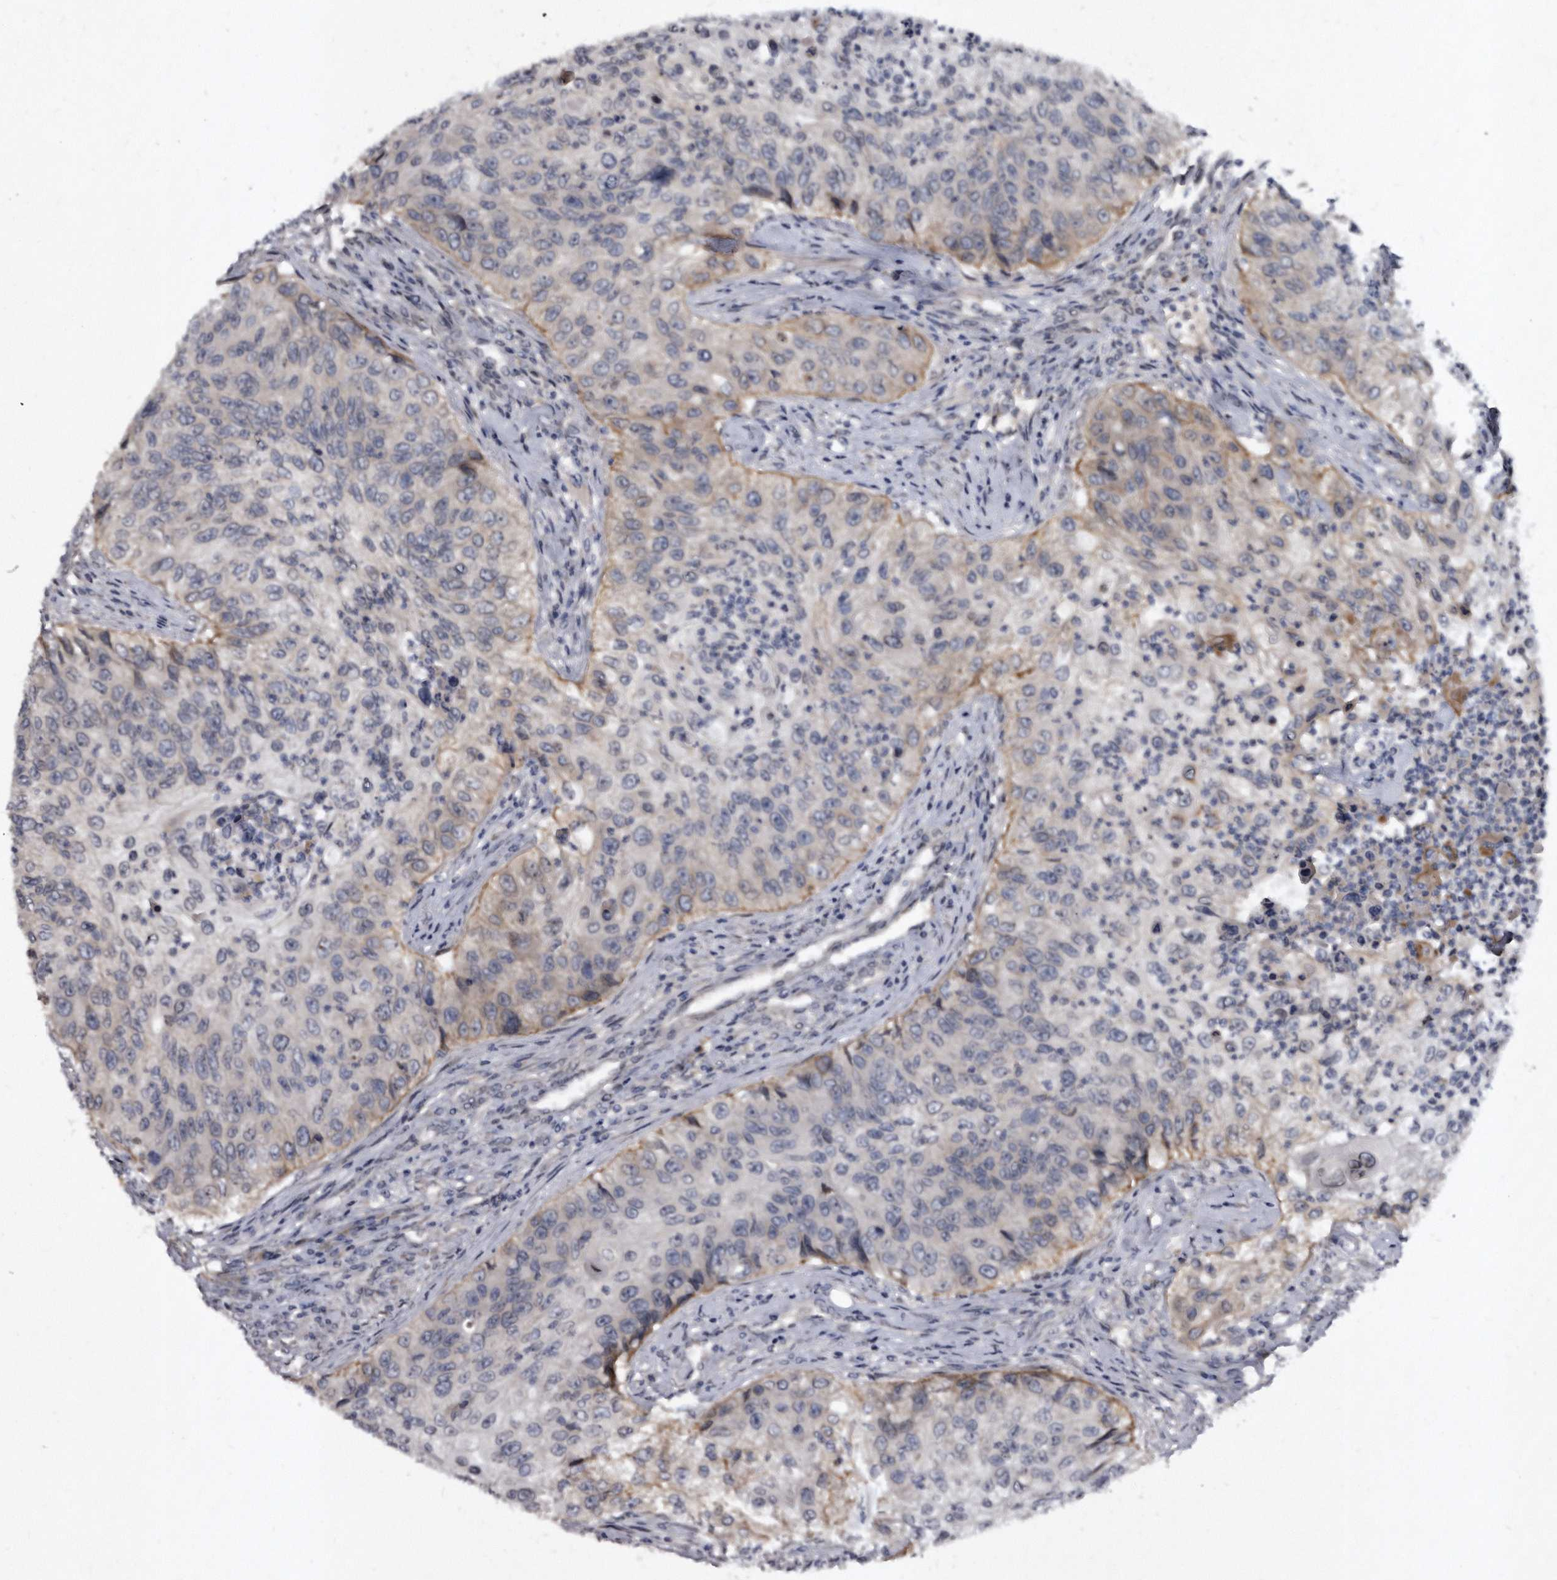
{"staining": {"intensity": "negative", "quantity": "none", "location": "none"}, "tissue": "urothelial cancer", "cell_type": "Tumor cells", "image_type": "cancer", "snomed": [{"axis": "morphology", "description": "Urothelial carcinoma, High grade"}, {"axis": "topography", "description": "Urinary bladder"}], "caption": "Urothelial cancer stained for a protein using immunohistochemistry demonstrates no staining tumor cells.", "gene": "PROM1", "patient": {"sex": "female", "age": 60}}